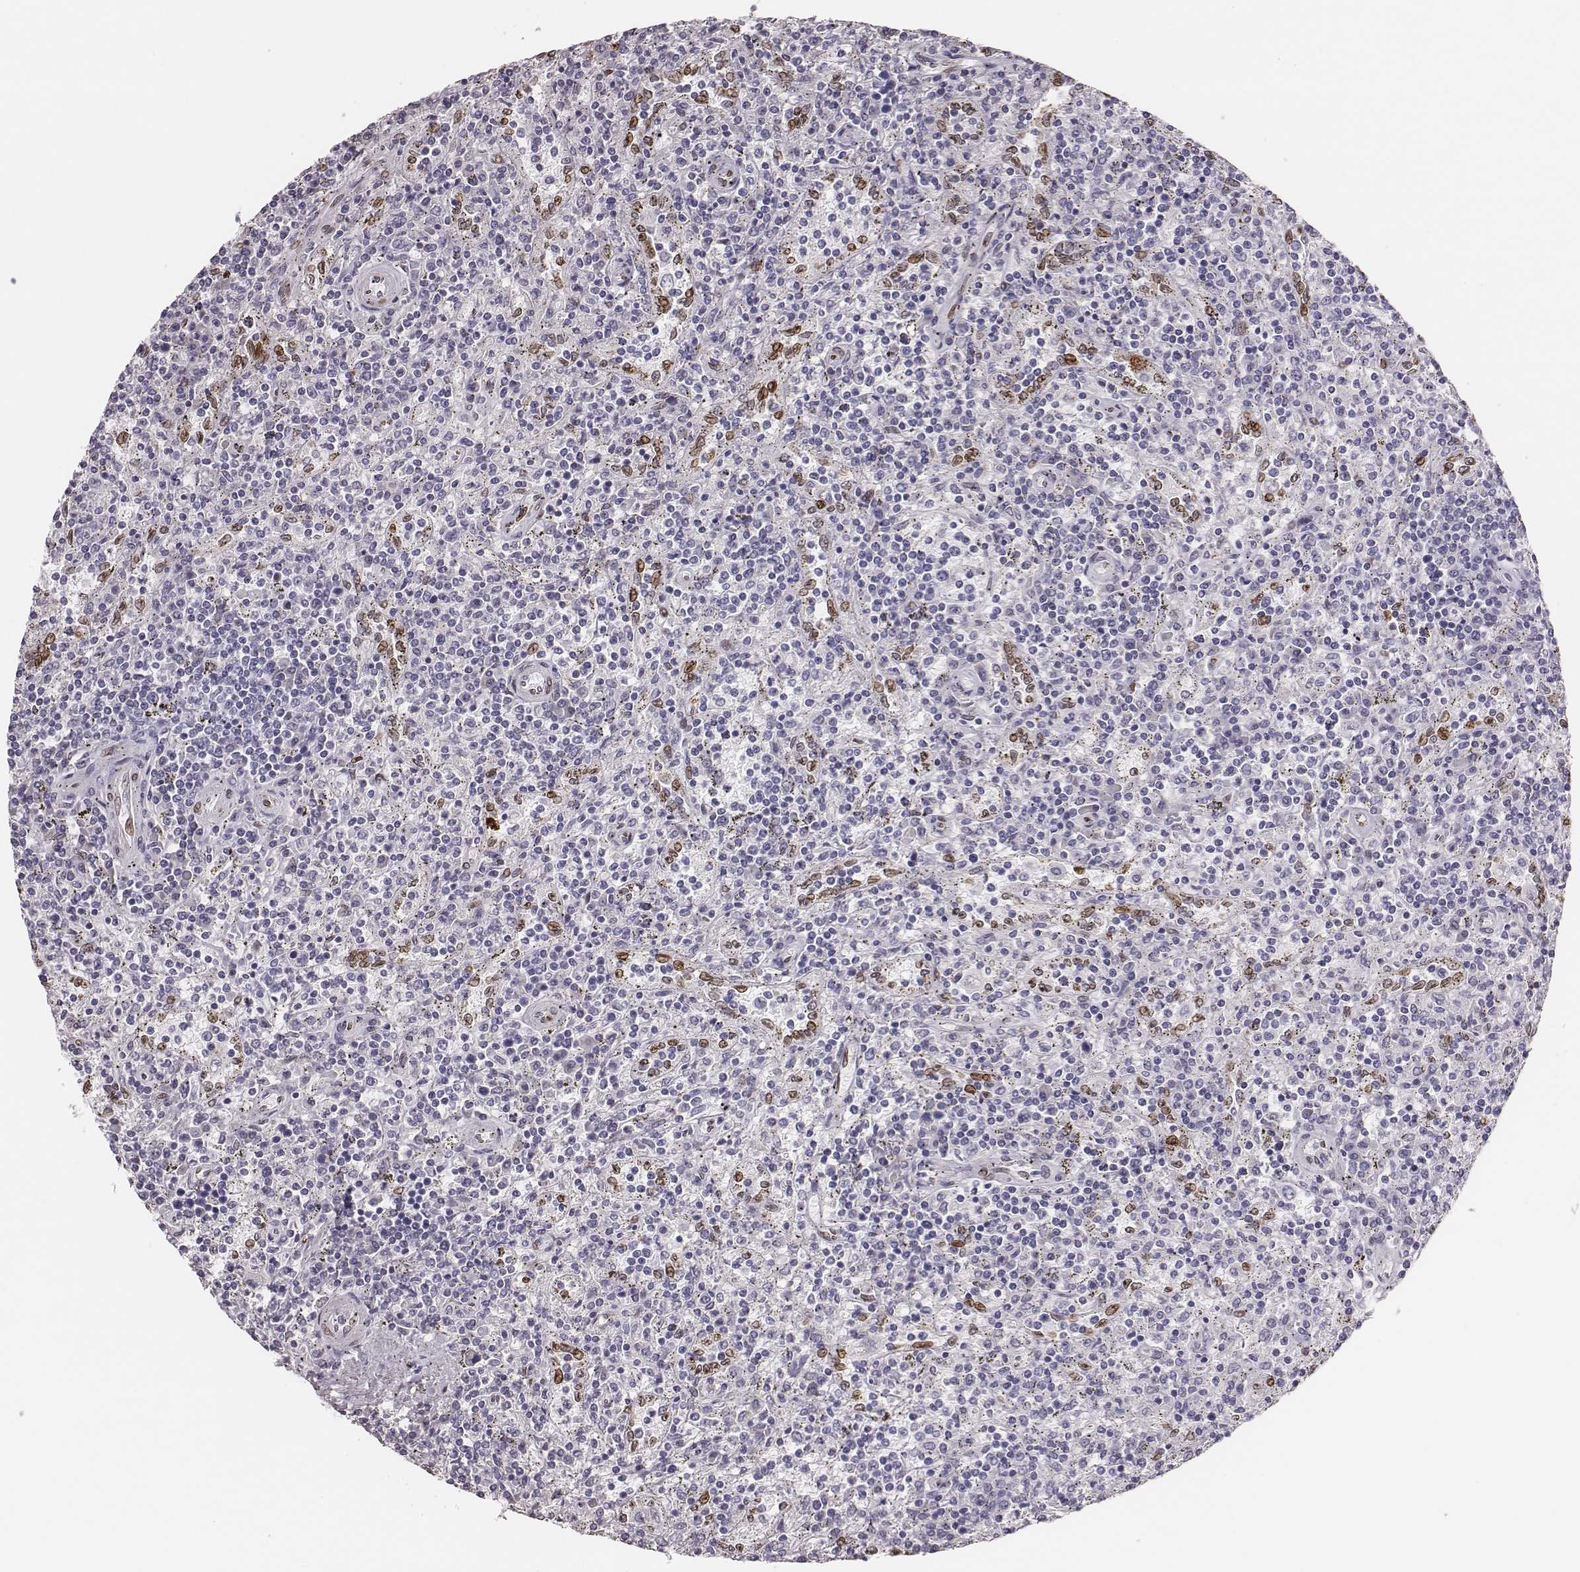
{"staining": {"intensity": "negative", "quantity": "none", "location": "none"}, "tissue": "lymphoma", "cell_type": "Tumor cells", "image_type": "cancer", "snomed": [{"axis": "morphology", "description": "Malignant lymphoma, non-Hodgkin's type, Low grade"}, {"axis": "topography", "description": "Spleen"}], "caption": "Immunohistochemistry (IHC) image of neoplastic tissue: human lymphoma stained with DAB (3,3'-diaminobenzidine) exhibits no significant protein expression in tumor cells.", "gene": "ADGRF4", "patient": {"sex": "male", "age": 62}}